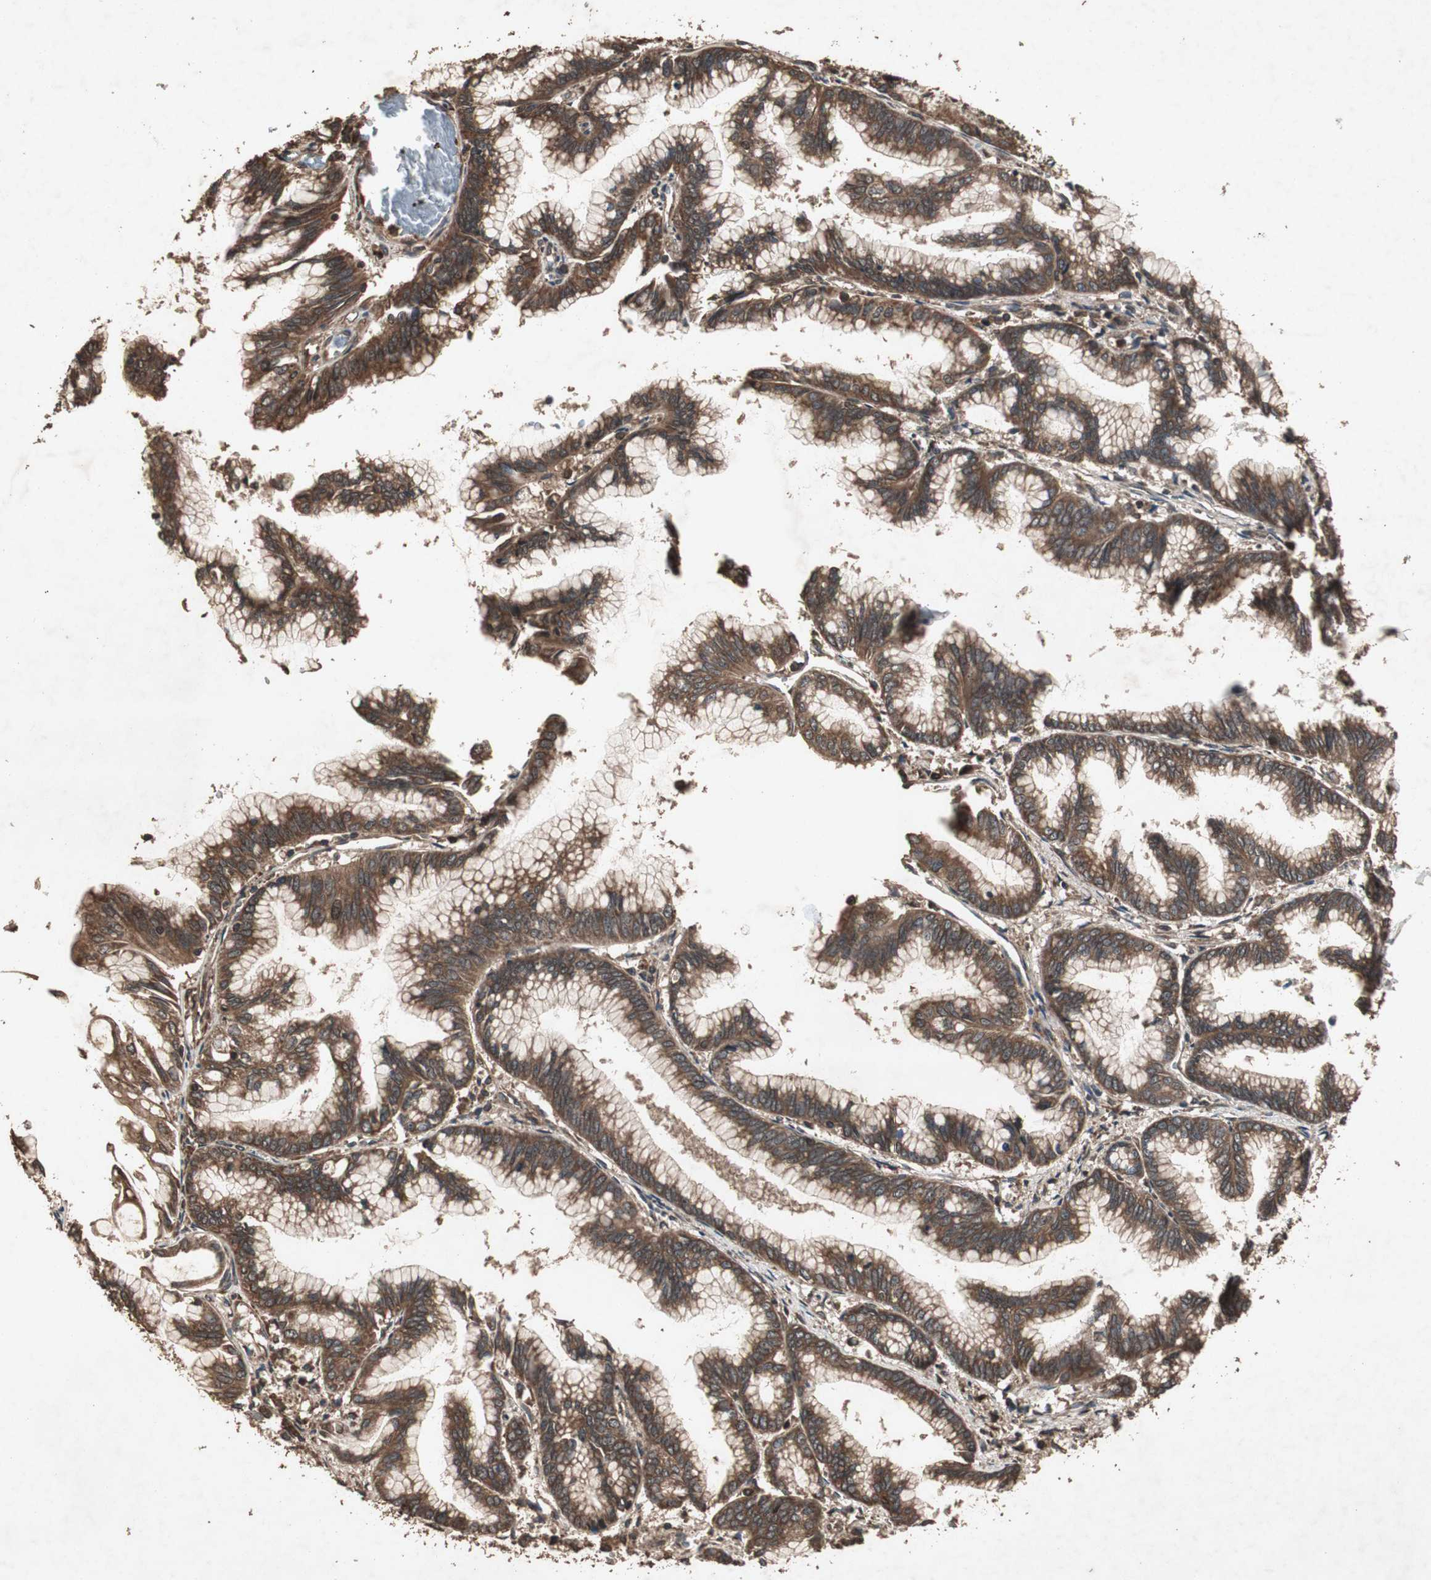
{"staining": {"intensity": "strong", "quantity": ">75%", "location": "cytoplasmic/membranous"}, "tissue": "pancreatic cancer", "cell_type": "Tumor cells", "image_type": "cancer", "snomed": [{"axis": "morphology", "description": "Adenocarcinoma, NOS"}, {"axis": "topography", "description": "Pancreas"}], "caption": "Adenocarcinoma (pancreatic) tissue displays strong cytoplasmic/membranous expression in about >75% of tumor cells", "gene": "LAMTOR5", "patient": {"sex": "female", "age": 64}}